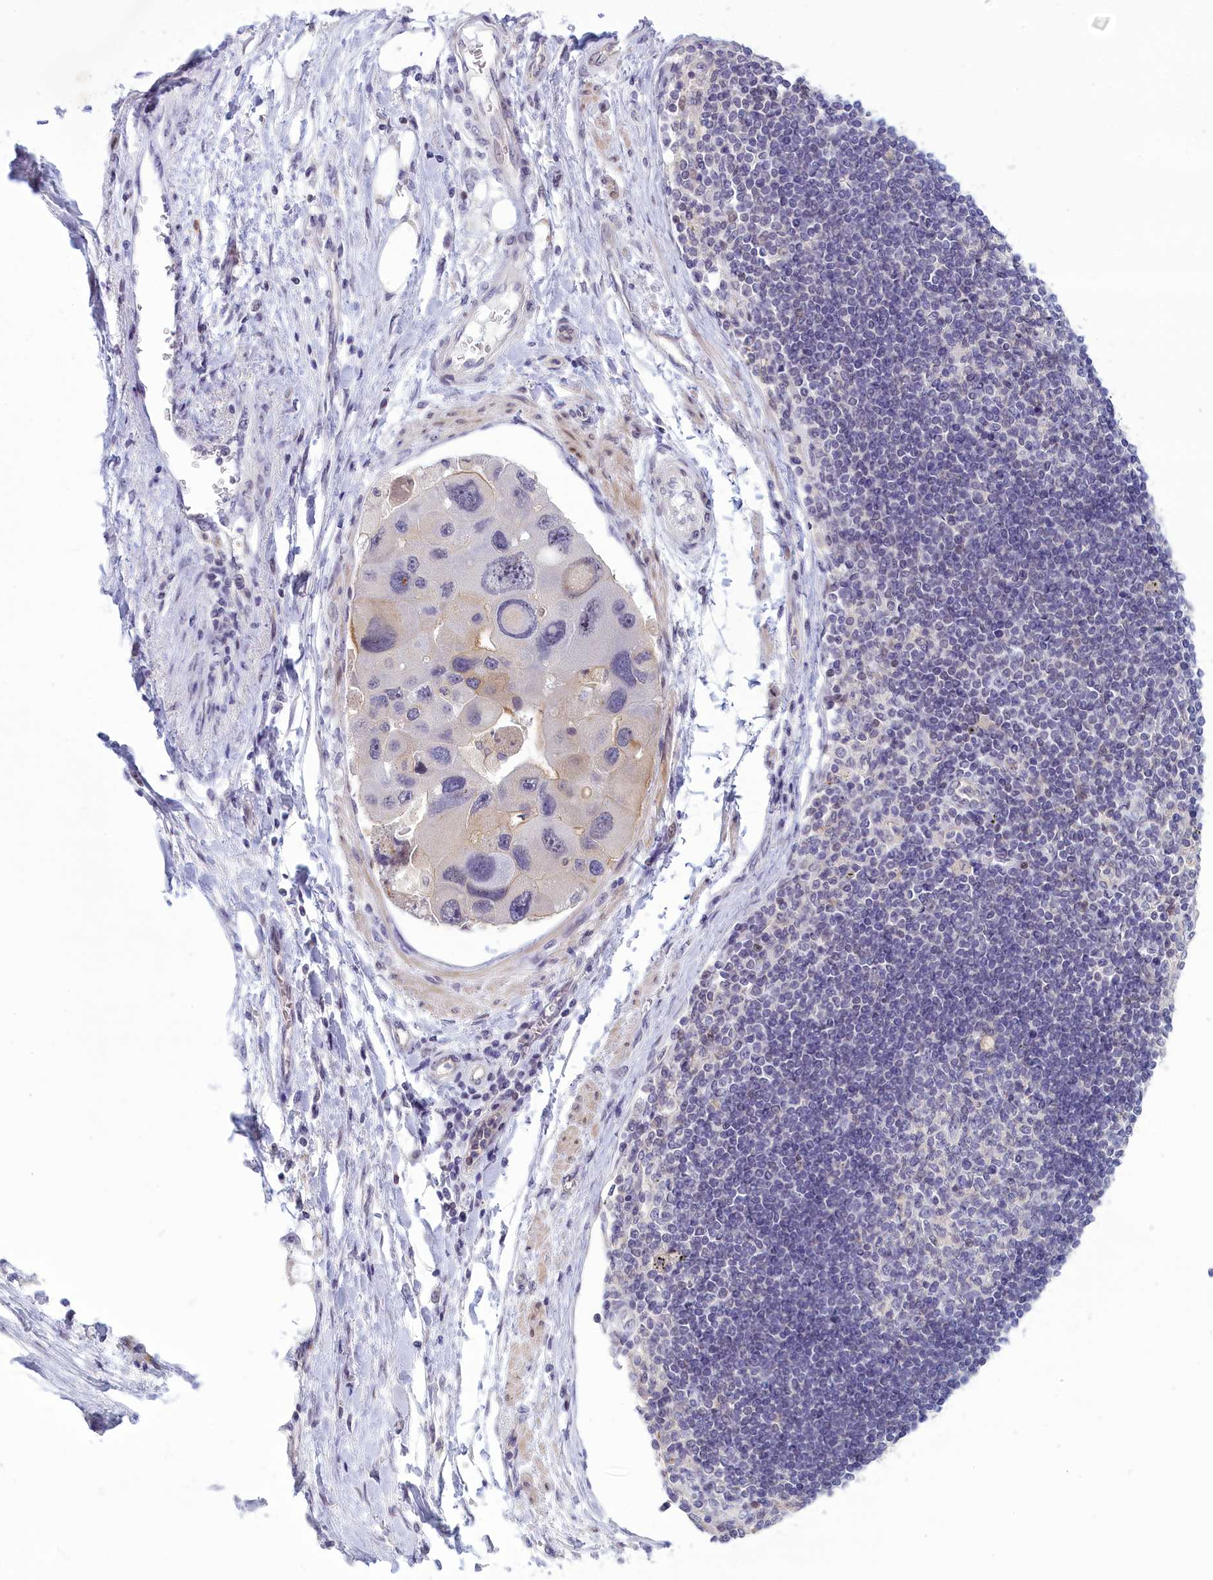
{"staining": {"intensity": "moderate", "quantity": "<25%", "location": "cytoplasmic/membranous"}, "tissue": "lung cancer", "cell_type": "Tumor cells", "image_type": "cancer", "snomed": [{"axis": "morphology", "description": "Adenocarcinoma, NOS"}, {"axis": "topography", "description": "Lung"}], "caption": "The image displays immunohistochemical staining of adenocarcinoma (lung). There is moderate cytoplasmic/membranous staining is present in approximately <25% of tumor cells.", "gene": "CORO2A", "patient": {"sex": "female", "age": 54}}